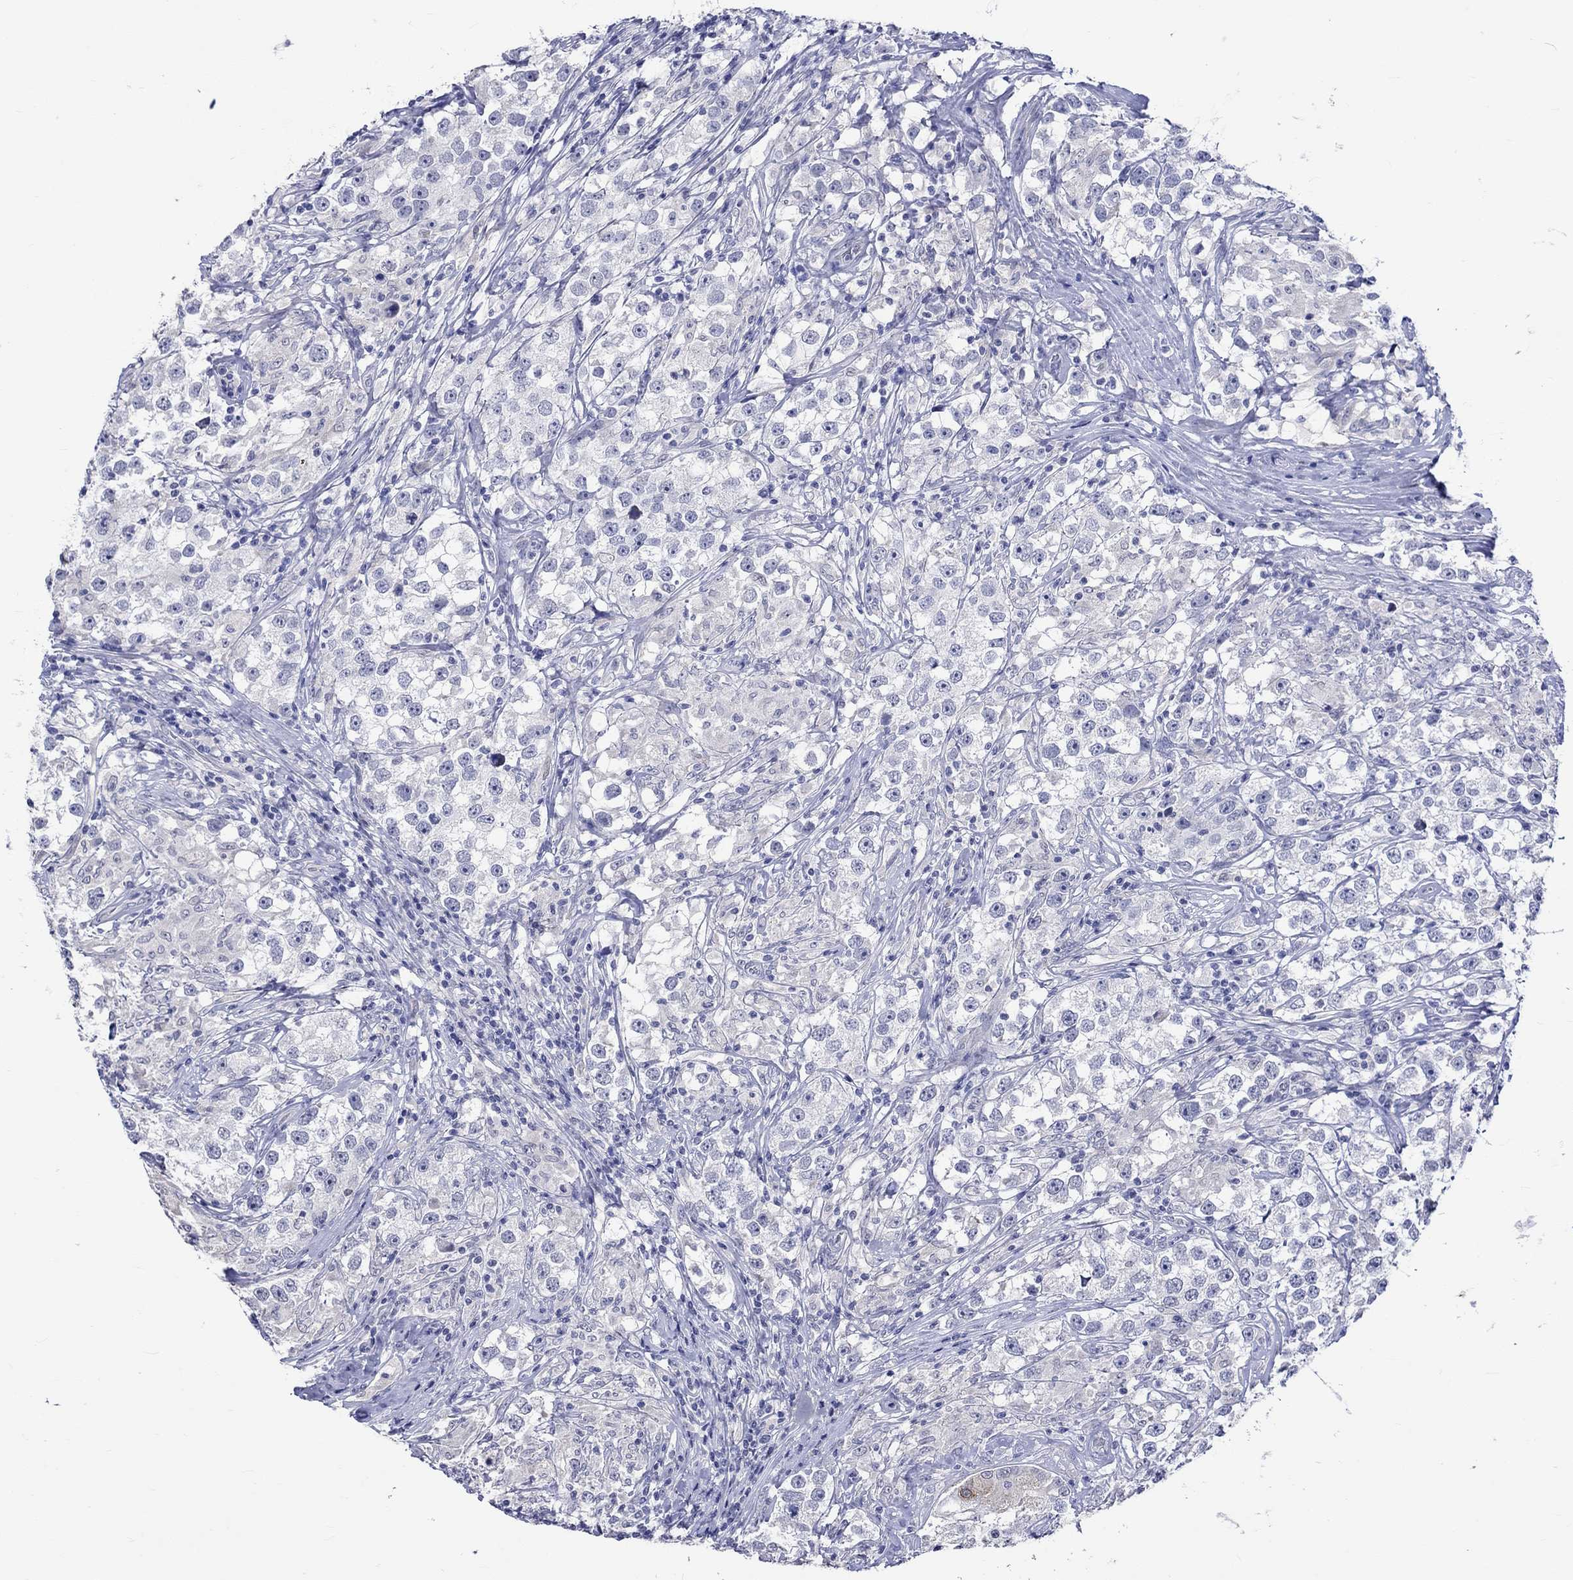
{"staining": {"intensity": "negative", "quantity": "none", "location": "none"}, "tissue": "testis cancer", "cell_type": "Tumor cells", "image_type": "cancer", "snomed": [{"axis": "morphology", "description": "Seminoma, NOS"}, {"axis": "topography", "description": "Testis"}], "caption": "Immunohistochemical staining of human testis cancer (seminoma) shows no significant positivity in tumor cells. The staining was performed using DAB to visualize the protein expression in brown, while the nuclei were stained in blue with hematoxylin (Magnification: 20x).", "gene": "CRYAB", "patient": {"sex": "male", "age": 46}}